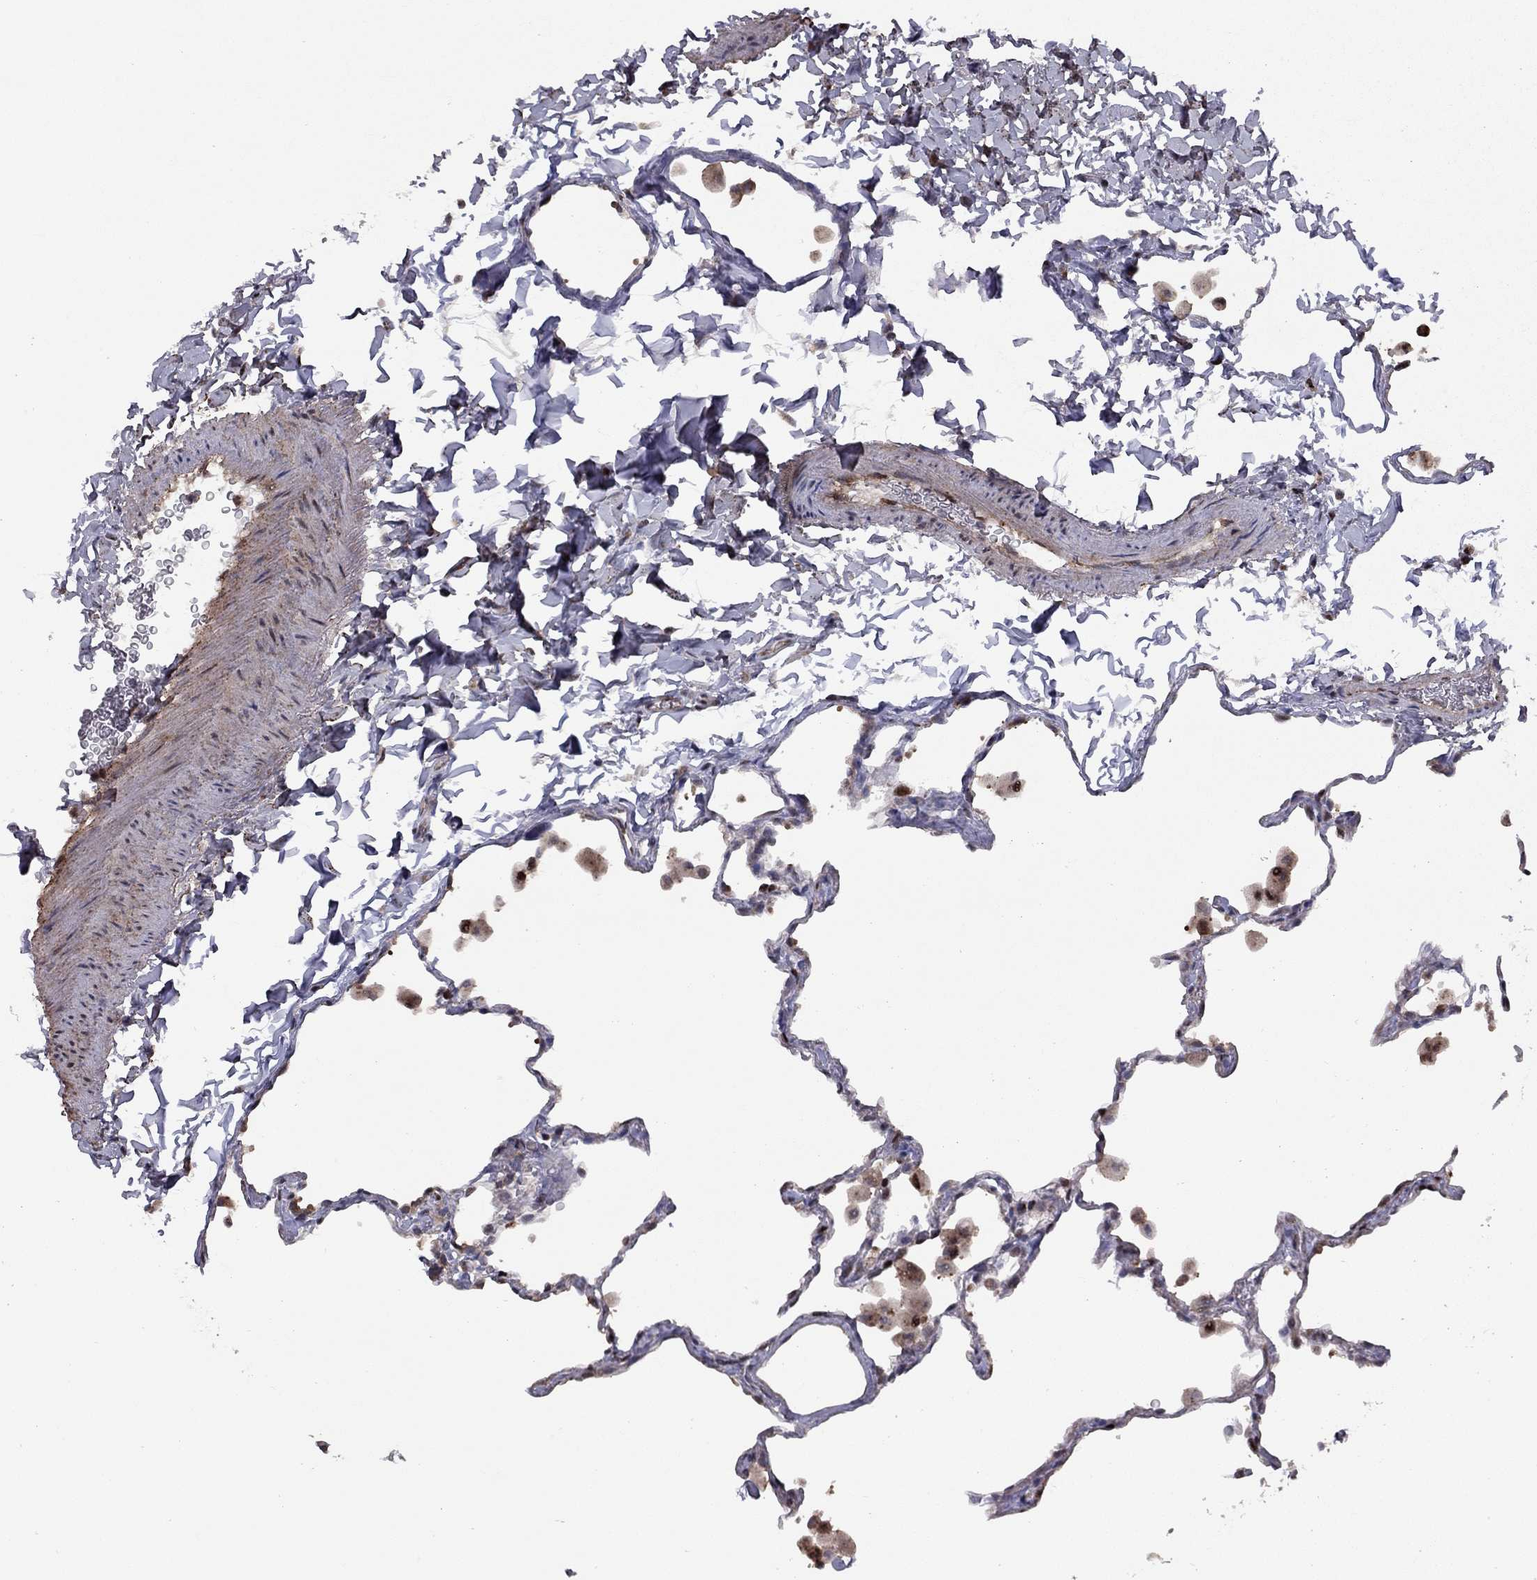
{"staining": {"intensity": "moderate", "quantity": "<25%", "location": "cytoplasmic/membranous"}, "tissue": "lung", "cell_type": "Alveolar cells", "image_type": "normal", "snomed": [{"axis": "morphology", "description": "Normal tissue, NOS"}, {"axis": "topography", "description": "Lung"}], "caption": "Immunohistochemical staining of benign human lung exhibits <25% levels of moderate cytoplasmic/membranous protein positivity in about <25% of alveolar cells.", "gene": "DUSP7", "patient": {"sex": "female", "age": 47}}